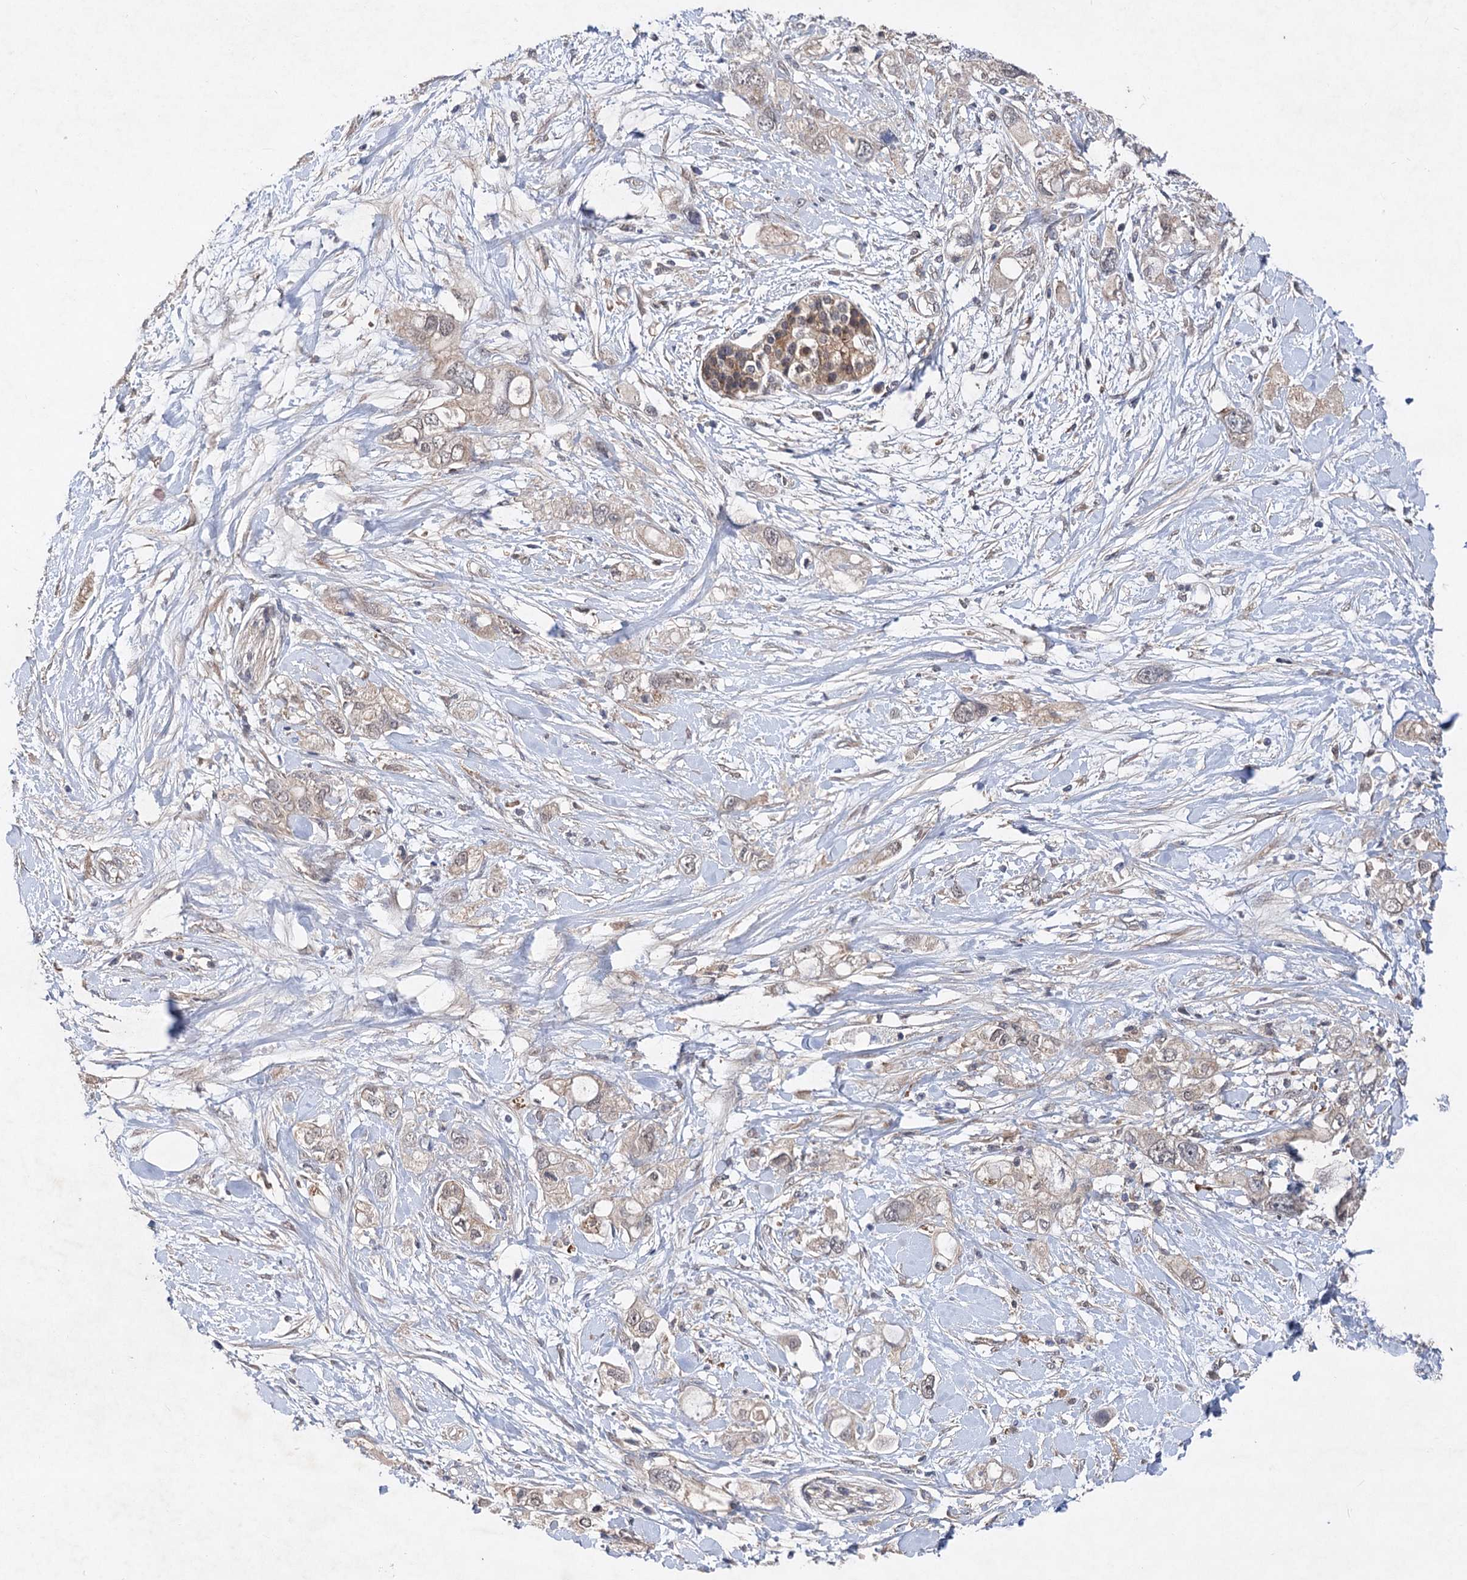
{"staining": {"intensity": "negative", "quantity": "none", "location": "none"}, "tissue": "pancreatic cancer", "cell_type": "Tumor cells", "image_type": "cancer", "snomed": [{"axis": "morphology", "description": "Adenocarcinoma, NOS"}, {"axis": "topography", "description": "Pancreas"}], "caption": "Pancreatic cancer stained for a protein using IHC exhibits no expression tumor cells.", "gene": "NUDCD2", "patient": {"sex": "female", "age": 56}}